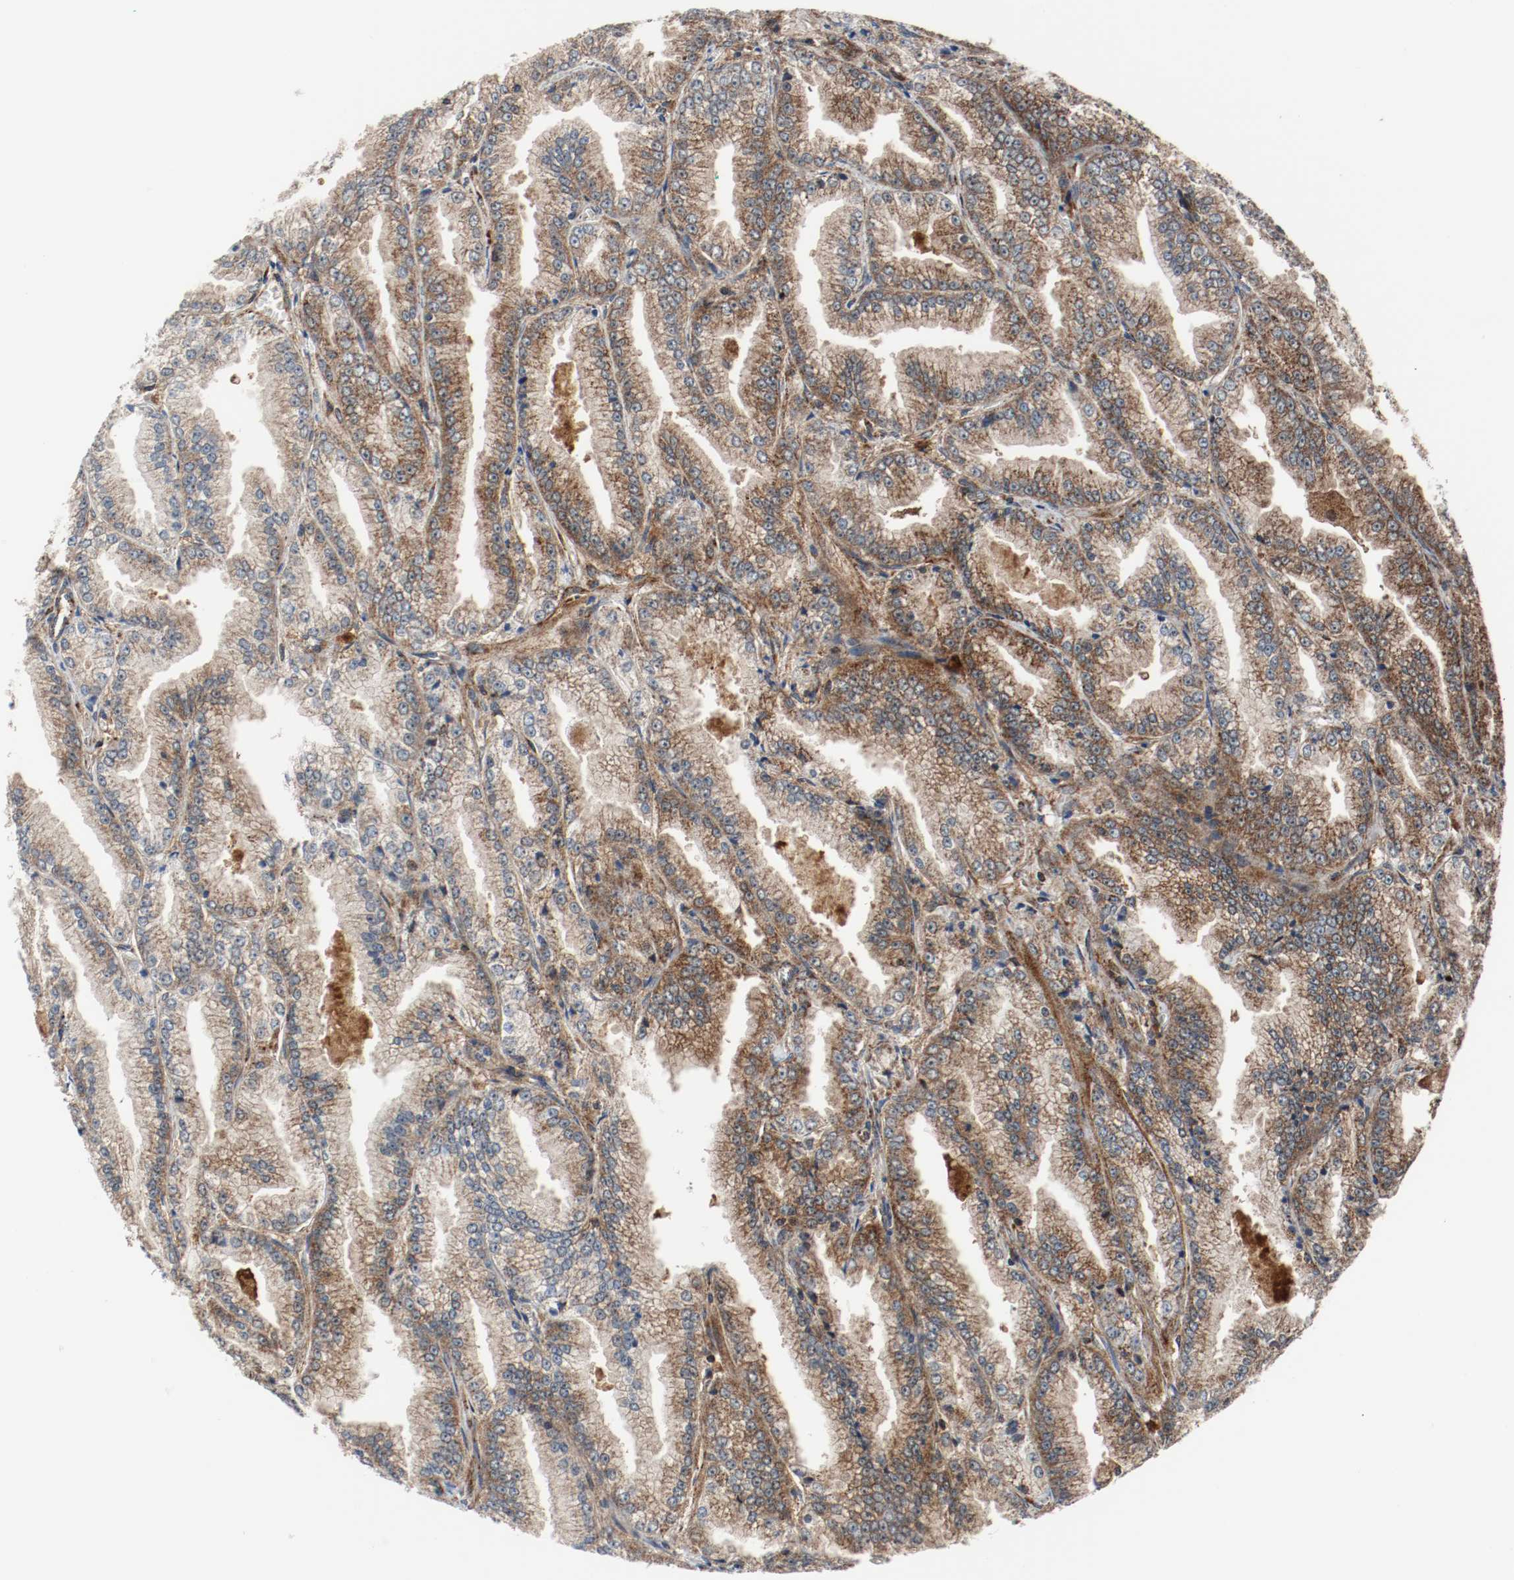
{"staining": {"intensity": "moderate", "quantity": ">75%", "location": "cytoplasmic/membranous"}, "tissue": "prostate cancer", "cell_type": "Tumor cells", "image_type": "cancer", "snomed": [{"axis": "morphology", "description": "Adenocarcinoma, High grade"}, {"axis": "topography", "description": "Prostate"}], "caption": "An image of human prostate cancer stained for a protein shows moderate cytoplasmic/membranous brown staining in tumor cells. (DAB IHC, brown staining for protein, blue staining for nuclei).", "gene": "TXNRD1", "patient": {"sex": "male", "age": 61}}